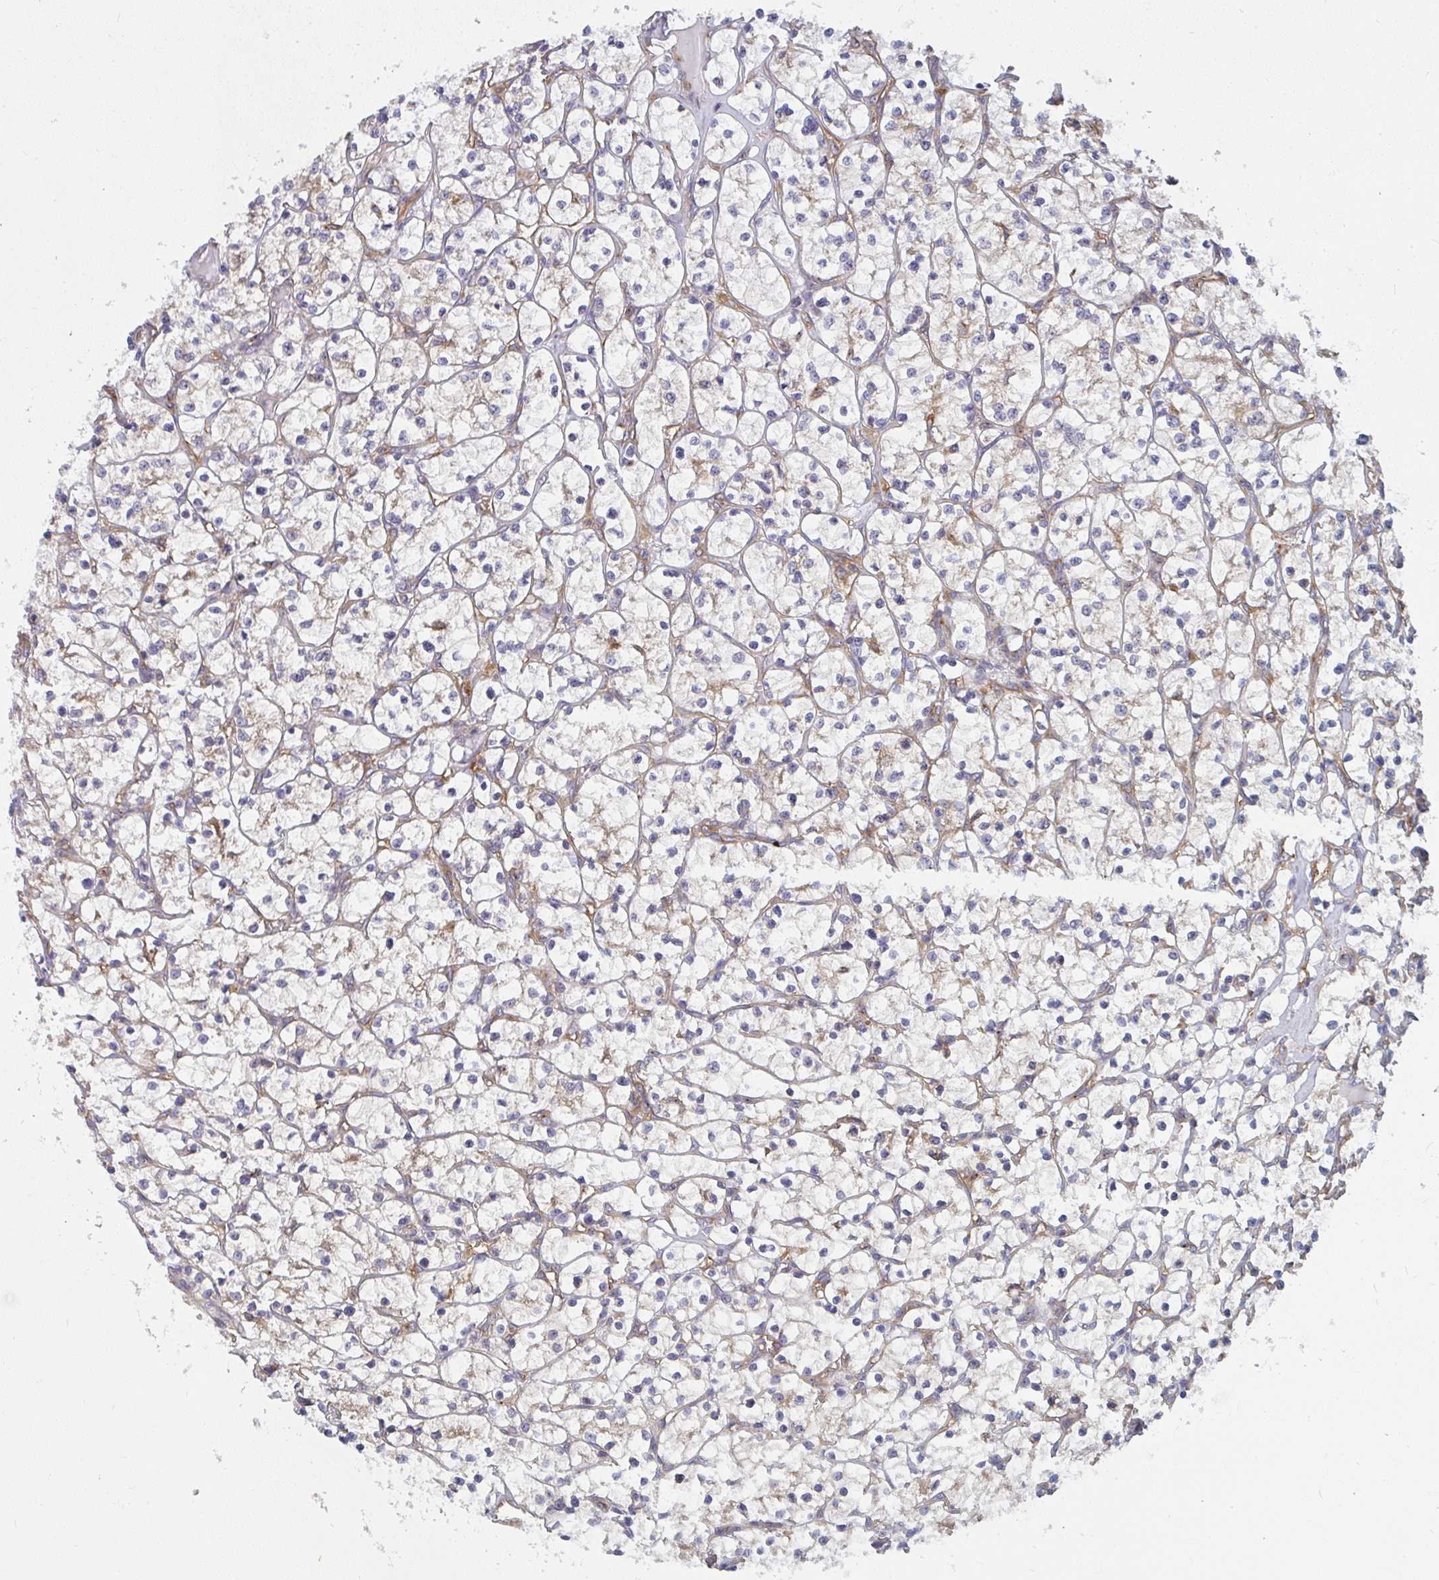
{"staining": {"intensity": "negative", "quantity": "none", "location": "none"}, "tissue": "renal cancer", "cell_type": "Tumor cells", "image_type": "cancer", "snomed": [{"axis": "morphology", "description": "Adenocarcinoma, NOS"}, {"axis": "topography", "description": "Kidney"}], "caption": "Renal cancer was stained to show a protein in brown. There is no significant positivity in tumor cells. Brightfield microscopy of immunohistochemistry stained with DAB (brown) and hematoxylin (blue), captured at high magnification.", "gene": "DYNC1I2", "patient": {"sex": "female", "age": 64}}